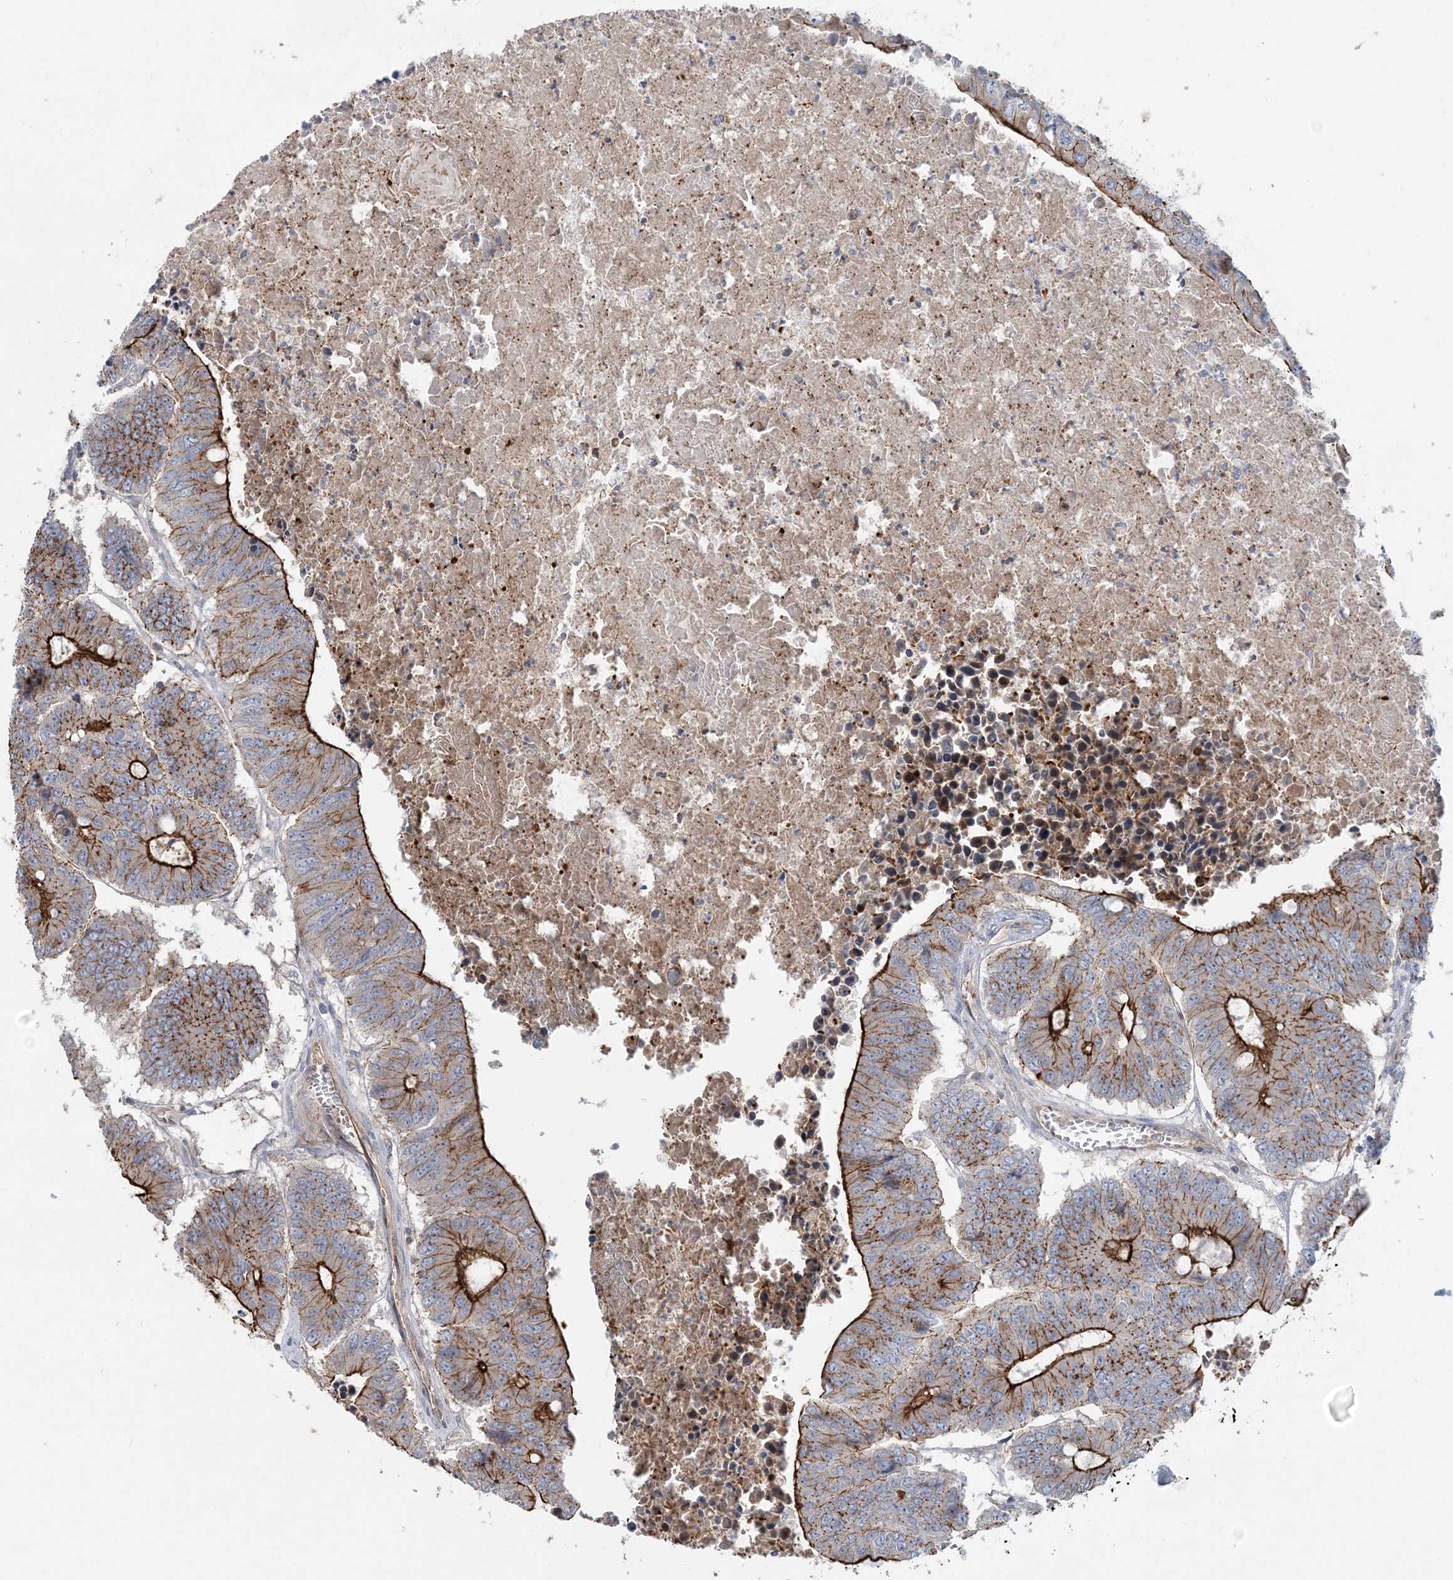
{"staining": {"intensity": "moderate", "quantity": ">75%", "location": "cytoplasmic/membranous"}, "tissue": "colorectal cancer", "cell_type": "Tumor cells", "image_type": "cancer", "snomed": [{"axis": "morphology", "description": "Adenocarcinoma, NOS"}, {"axis": "topography", "description": "Colon"}], "caption": "Immunohistochemical staining of colorectal cancer (adenocarcinoma) shows medium levels of moderate cytoplasmic/membranous expression in about >75% of tumor cells.", "gene": "PIGC", "patient": {"sex": "male", "age": 87}}